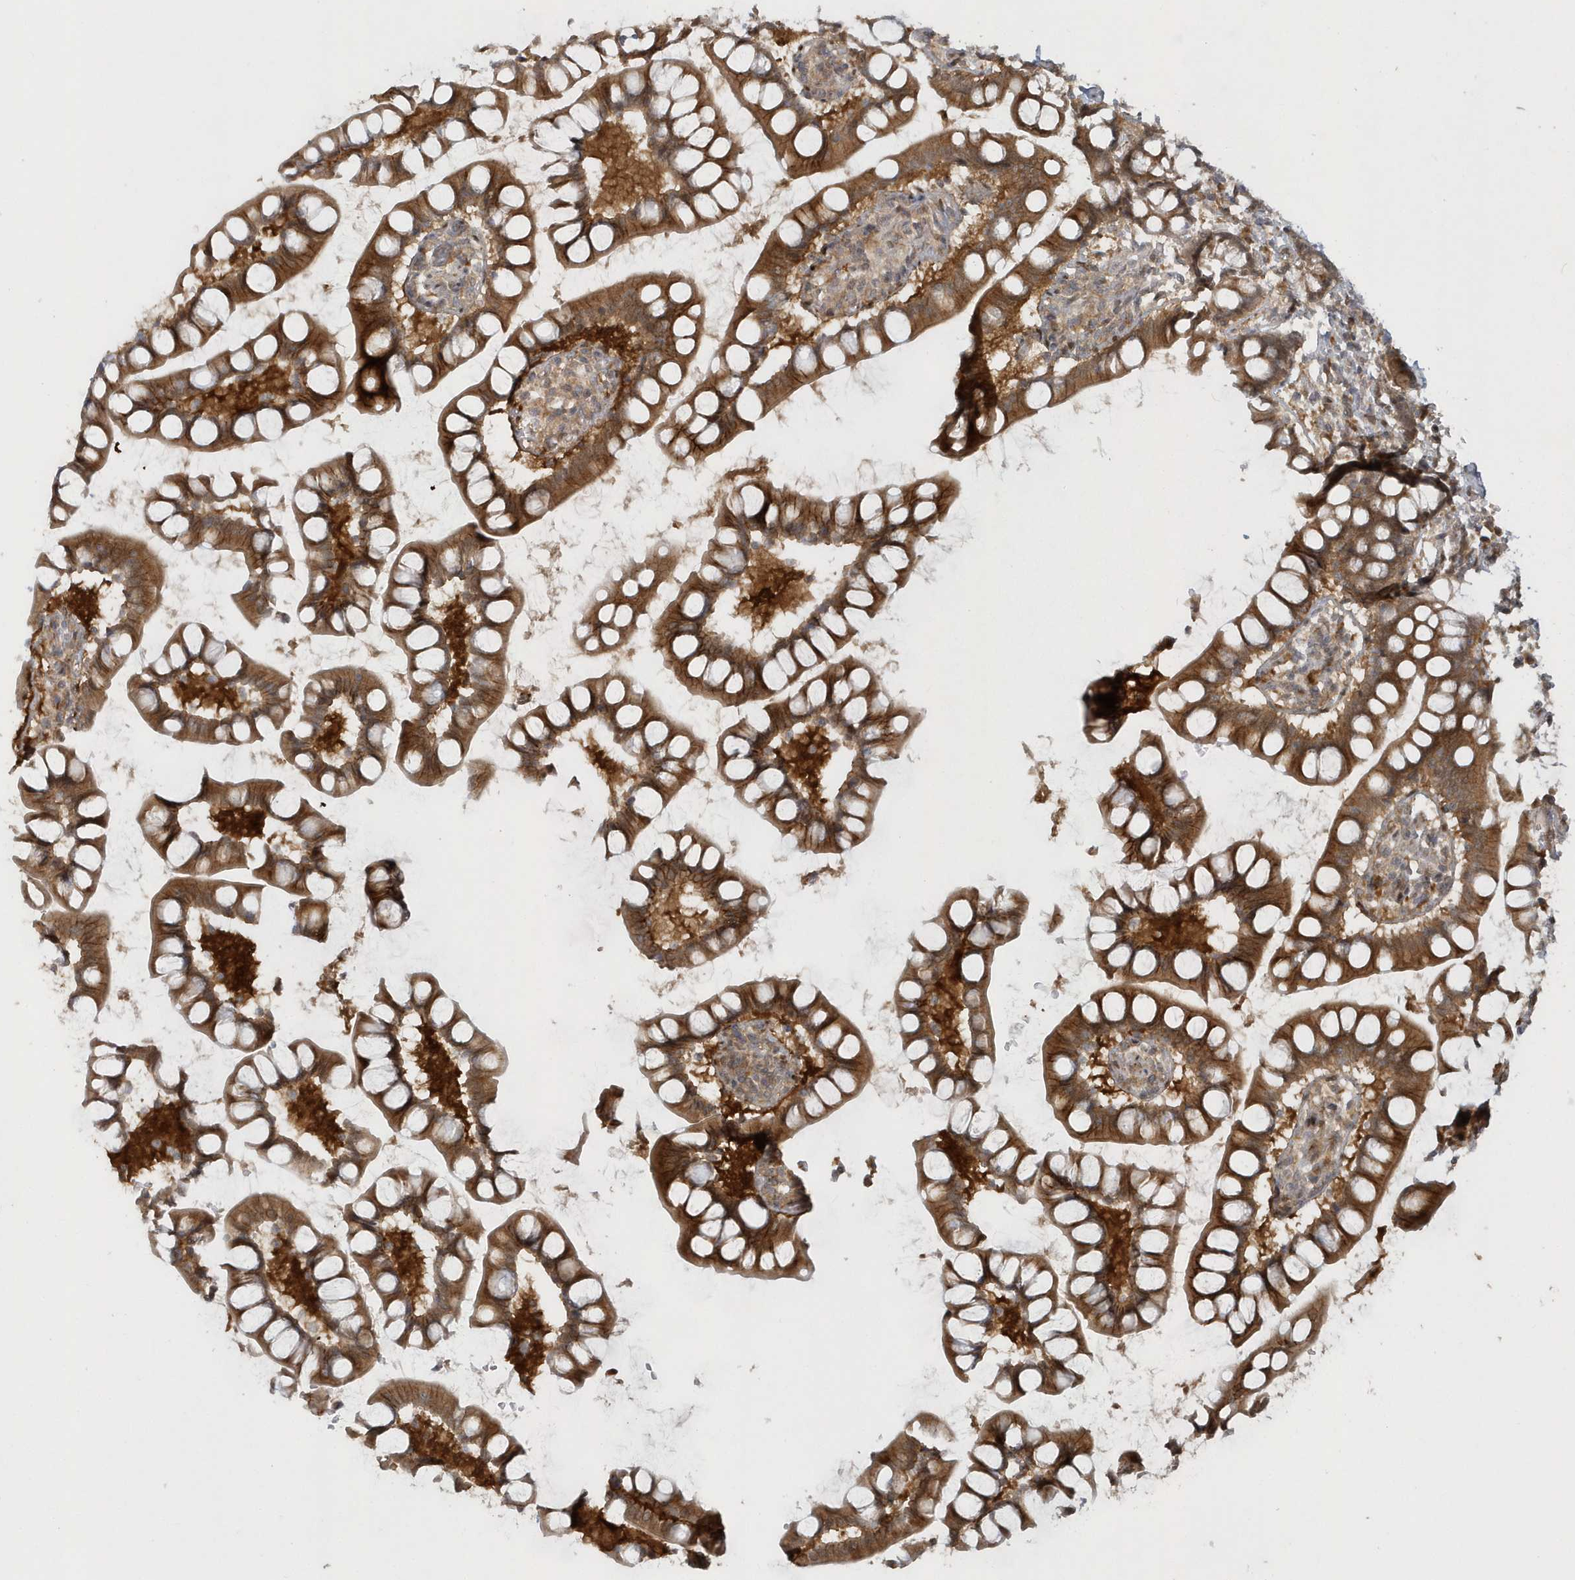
{"staining": {"intensity": "strong", "quantity": ">75%", "location": "cytoplasmic/membranous"}, "tissue": "small intestine", "cell_type": "Glandular cells", "image_type": "normal", "snomed": [{"axis": "morphology", "description": "Normal tissue, NOS"}, {"axis": "topography", "description": "Small intestine"}], "caption": "Immunohistochemistry staining of benign small intestine, which exhibits high levels of strong cytoplasmic/membranous expression in about >75% of glandular cells indicating strong cytoplasmic/membranous protein staining. The staining was performed using DAB (brown) for protein detection and nuclei were counterstained in hematoxylin (blue).", "gene": "ATG4A", "patient": {"sex": "male", "age": 52}}